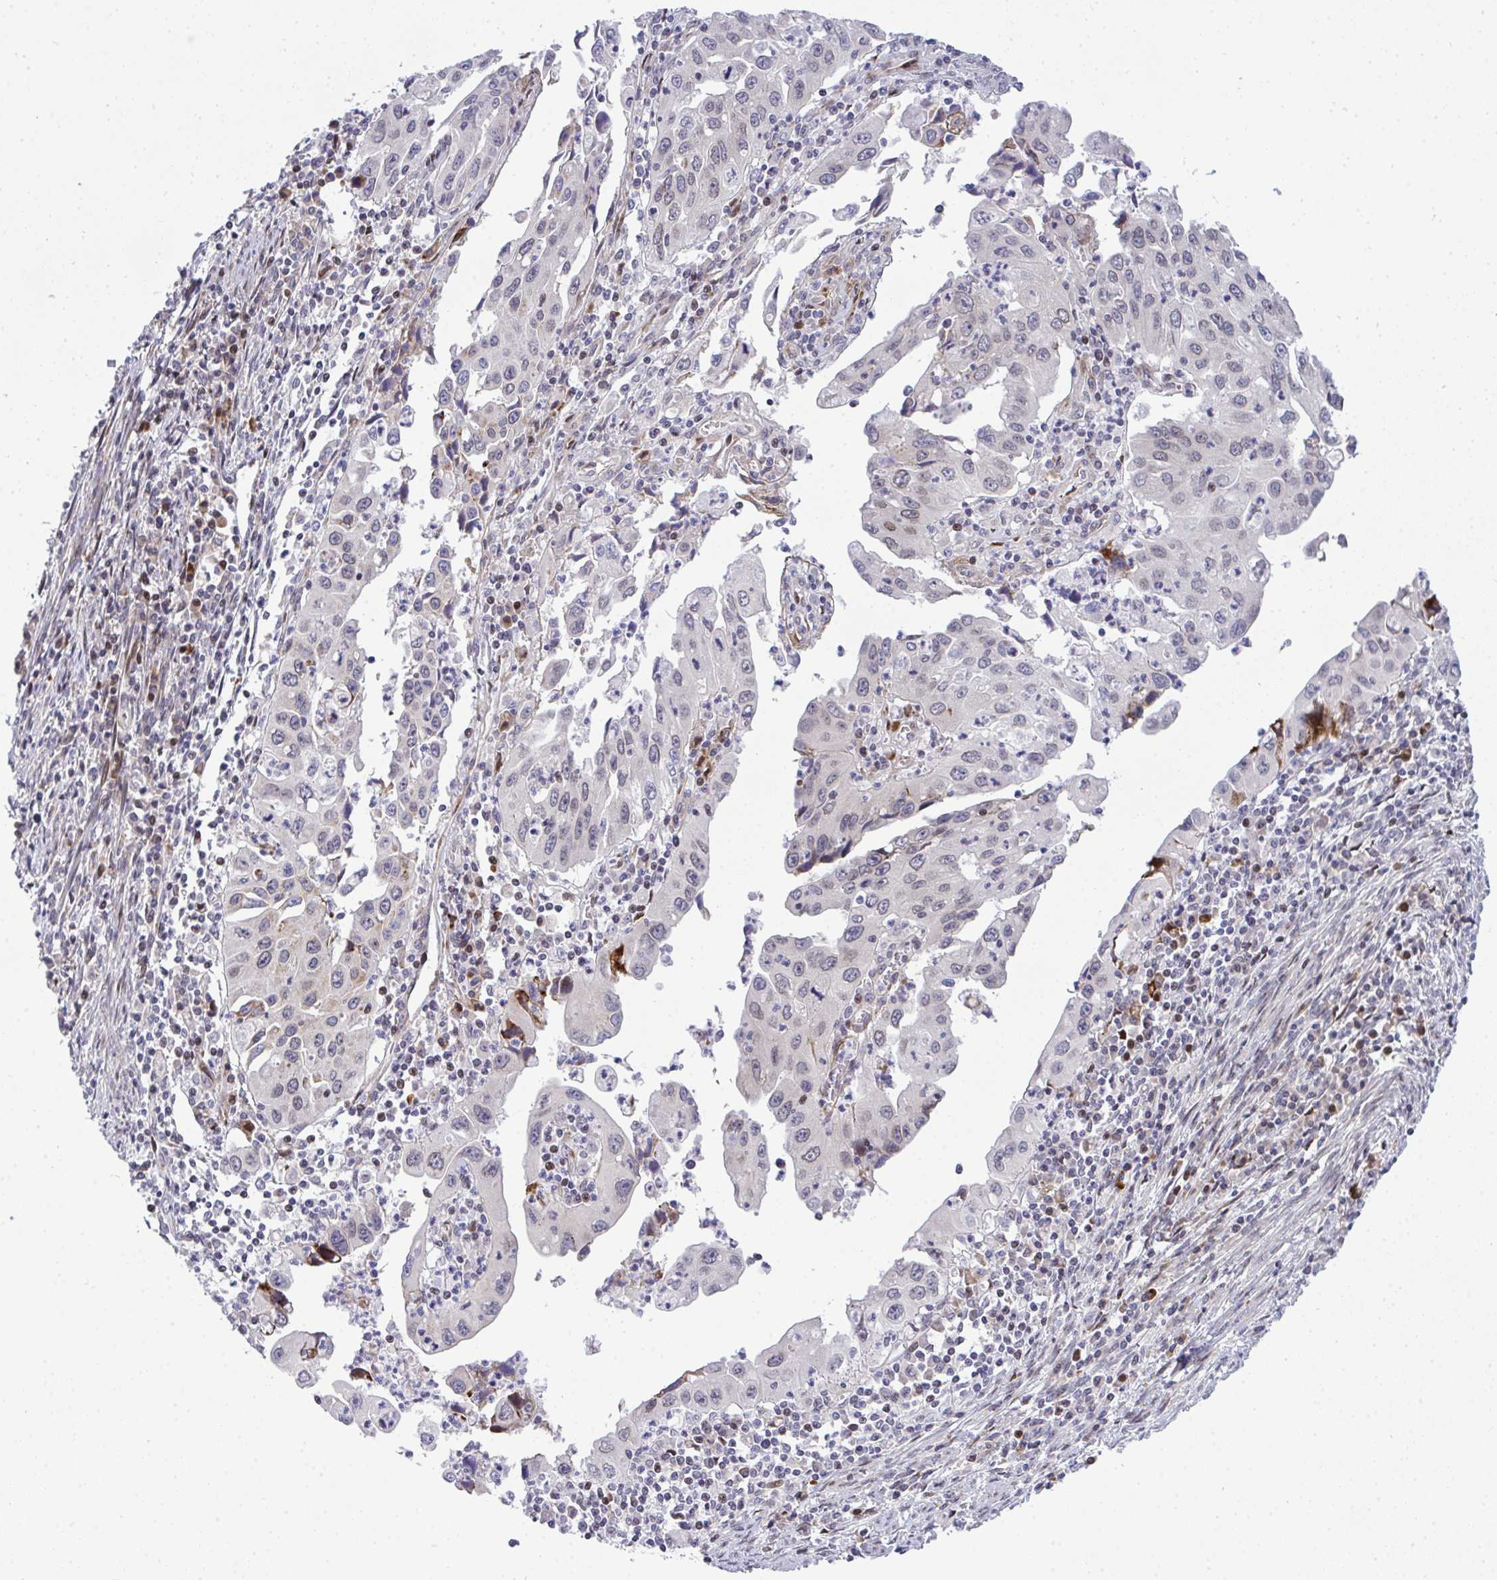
{"staining": {"intensity": "weak", "quantity": "<25%", "location": "cytoplasmic/membranous"}, "tissue": "endometrial cancer", "cell_type": "Tumor cells", "image_type": "cancer", "snomed": [{"axis": "morphology", "description": "Adenocarcinoma, NOS"}, {"axis": "topography", "description": "Uterus"}], "caption": "Tumor cells show no significant staining in endometrial cancer (adenocarcinoma).", "gene": "CASTOR2", "patient": {"sex": "female", "age": 62}}